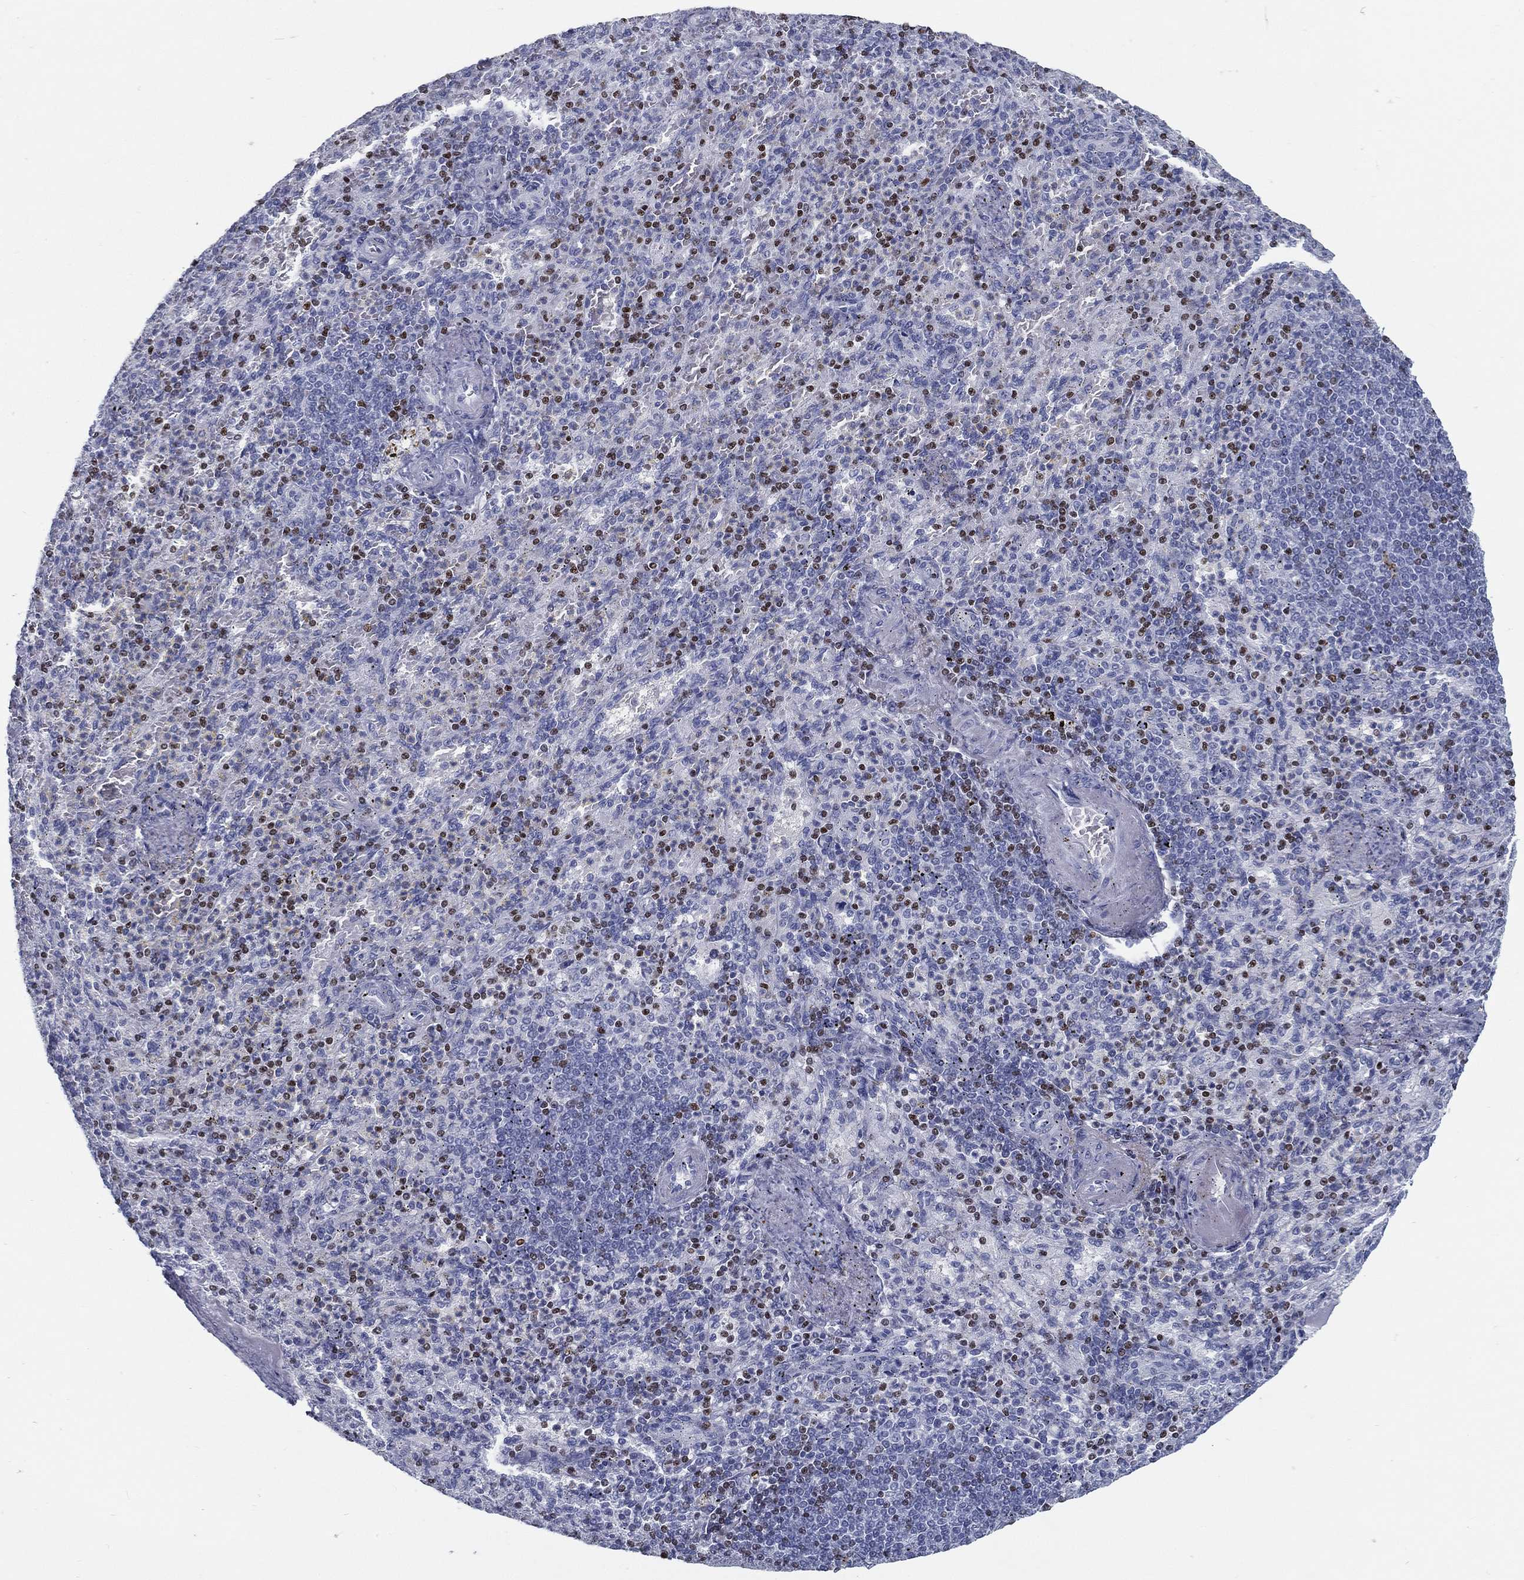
{"staining": {"intensity": "strong", "quantity": "<25%", "location": "nuclear"}, "tissue": "spleen", "cell_type": "Cells in red pulp", "image_type": "normal", "snomed": [{"axis": "morphology", "description": "Normal tissue, NOS"}, {"axis": "topography", "description": "Spleen"}], "caption": "High-magnification brightfield microscopy of unremarkable spleen stained with DAB (3,3'-diaminobenzidine) (brown) and counterstained with hematoxylin (blue). cells in red pulp exhibit strong nuclear expression is appreciated in about<25% of cells. Immunohistochemistry (ihc) stains the protein of interest in brown and the nuclei are stained blue.", "gene": "PYHIN1", "patient": {"sex": "female", "age": 74}}